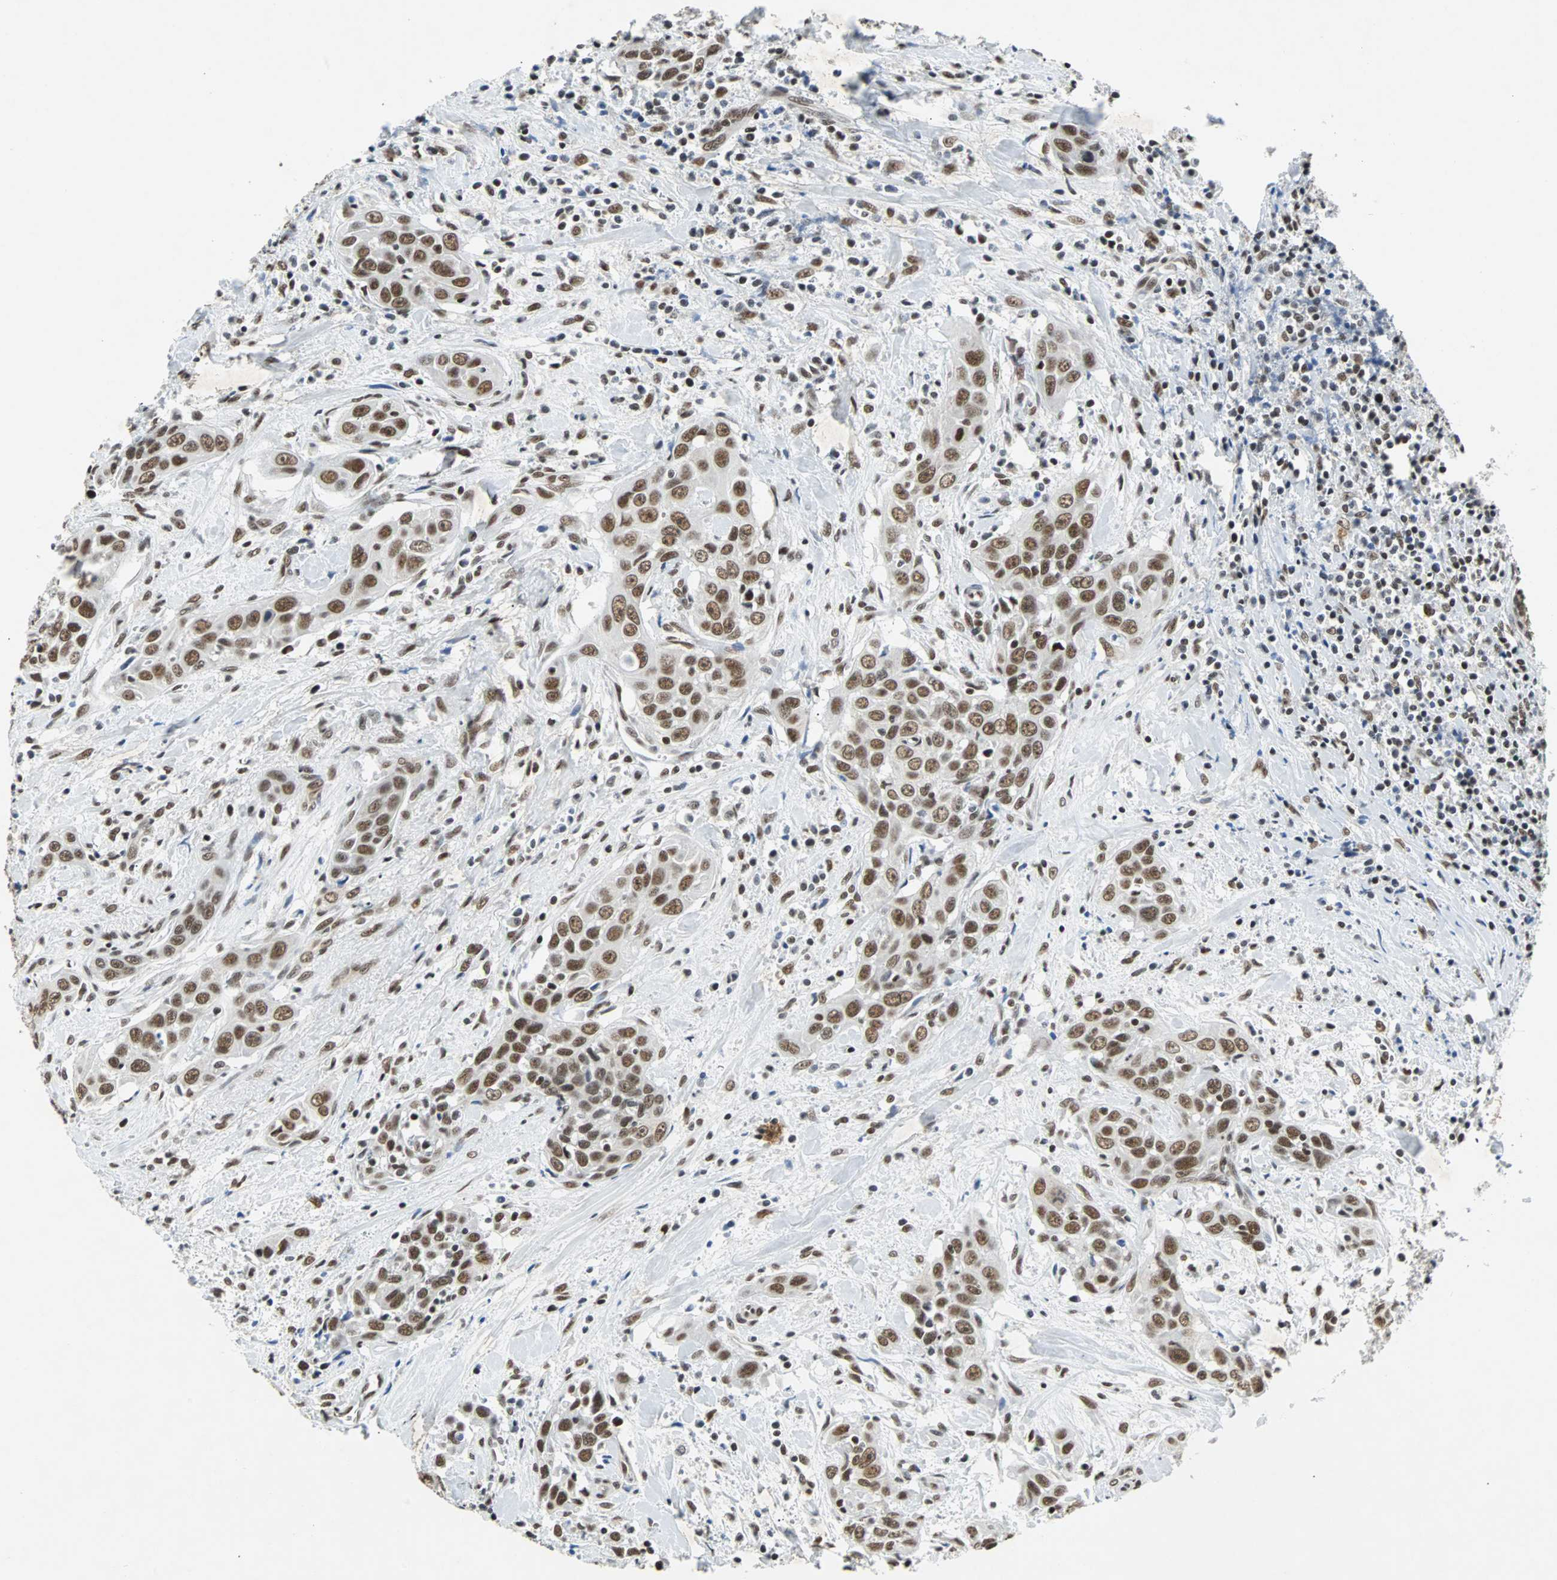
{"staining": {"intensity": "strong", "quantity": ">75%", "location": "nuclear"}, "tissue": "head and neck cancer", "cell_type": "Tumor cells", "image_type": "cancer", "snomed": [{"axis": "morphology", "description": "Squamous cell carcinoma, NOS"}, {"axis": "topography", "description": "Oral tissue"}, {"axis": "topography", "description": "Head-Neck"}], "caption": "Head and neck cancer tissue reveals strong nuclear staining in approximately >75% of tumor cells", "gene": "GATAD2A", "patient": {"sex": "female", "age": 50}}